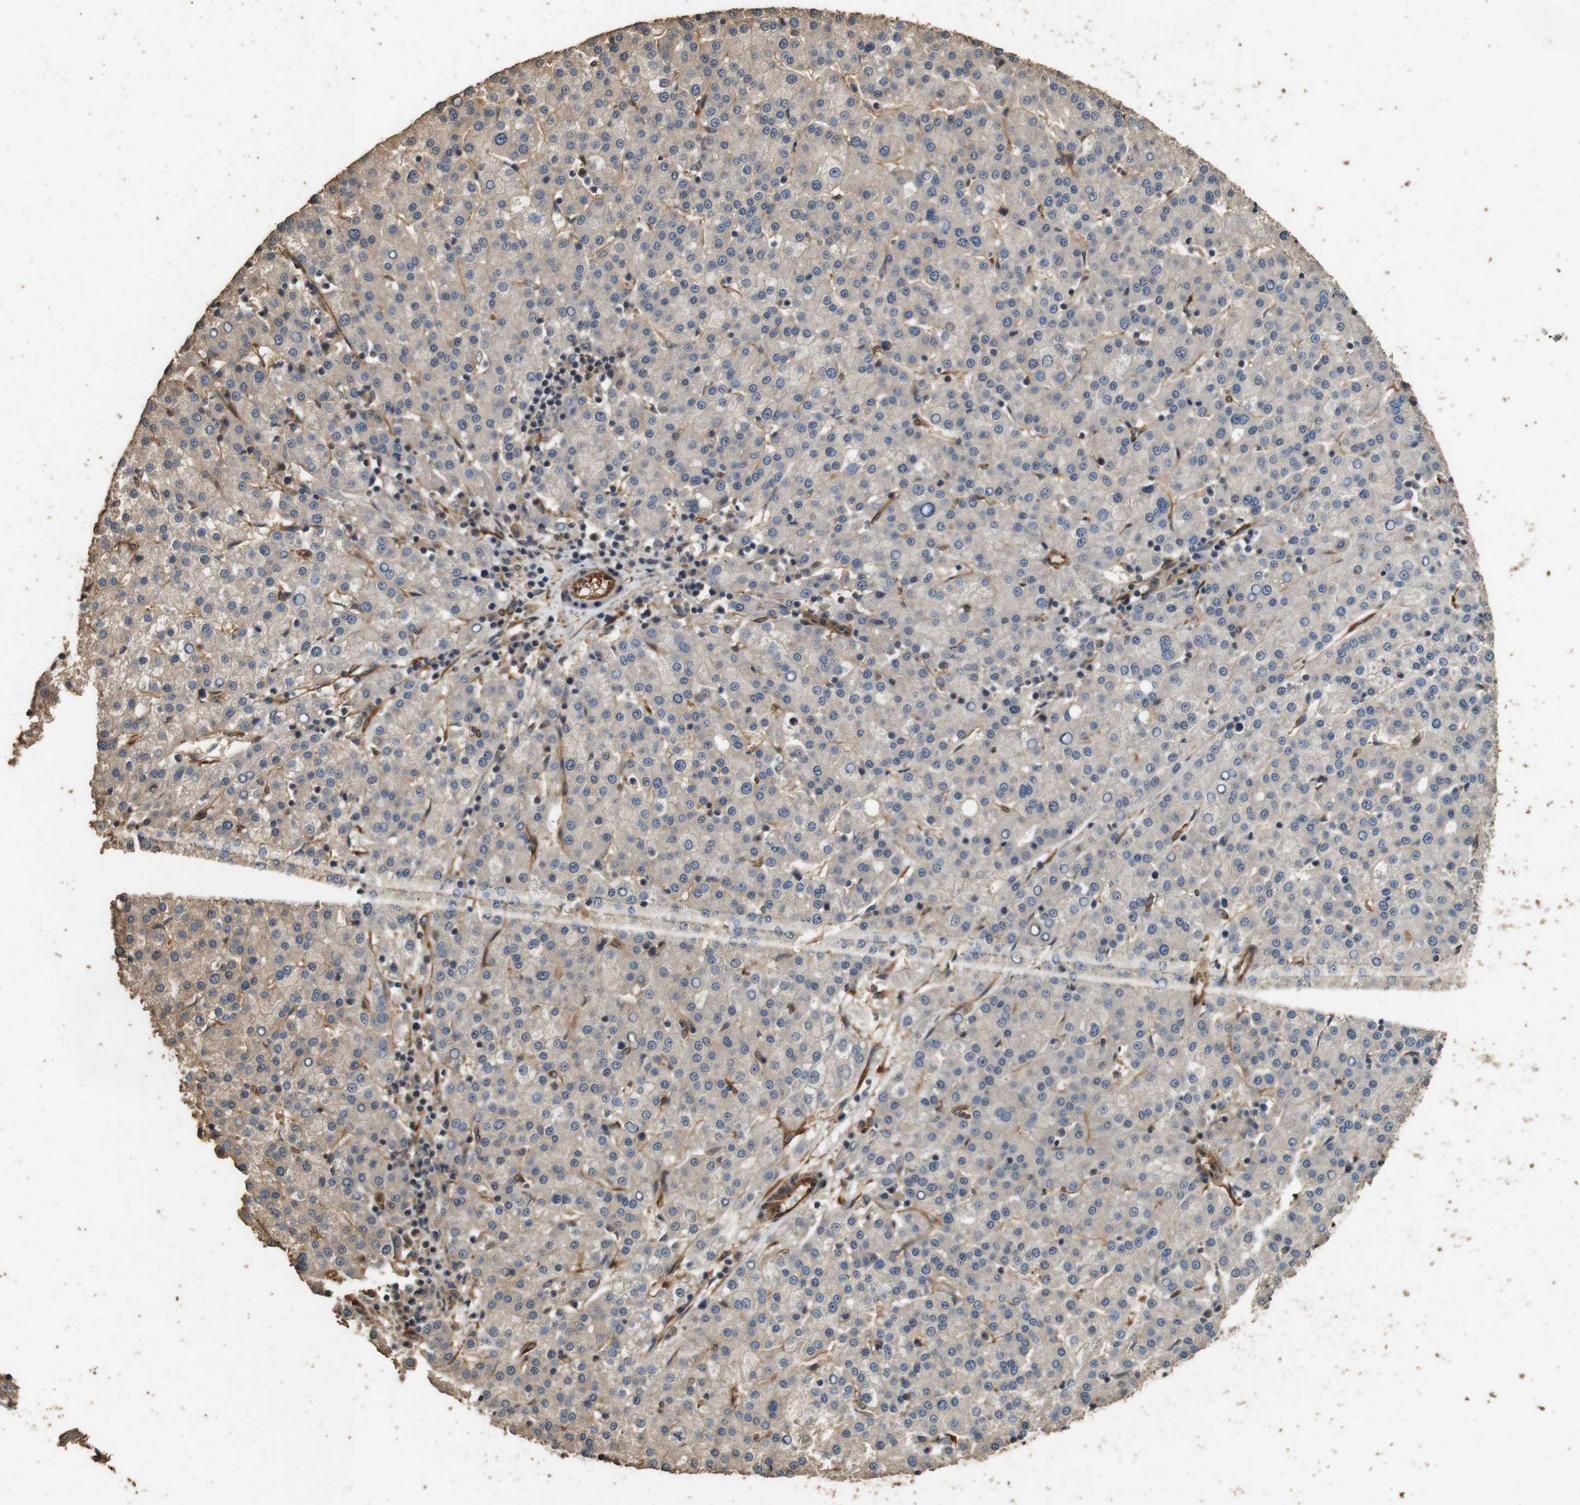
{"staining": {"intensity": "weak", "quantity": "25%-75%", "location": "cytoplasmic/membranous"}, "tissue": "liver cancer", "cell_type": "Tumor cells", "image_type": "cancer", "snomed": [{"axis": "morphology", "description": "Carcinoma, Hepatocellular, NOS"}, {"axis": "topography", "description": "Liver"}], "caption": "Hepatocellular carcinoma (liver) tissue displays weak cytoplasmic/membranous expression in approximately 25%-75% of tumor cells", "gene": "CNPY4", "patient": {"sex": "female", "age": 58}}